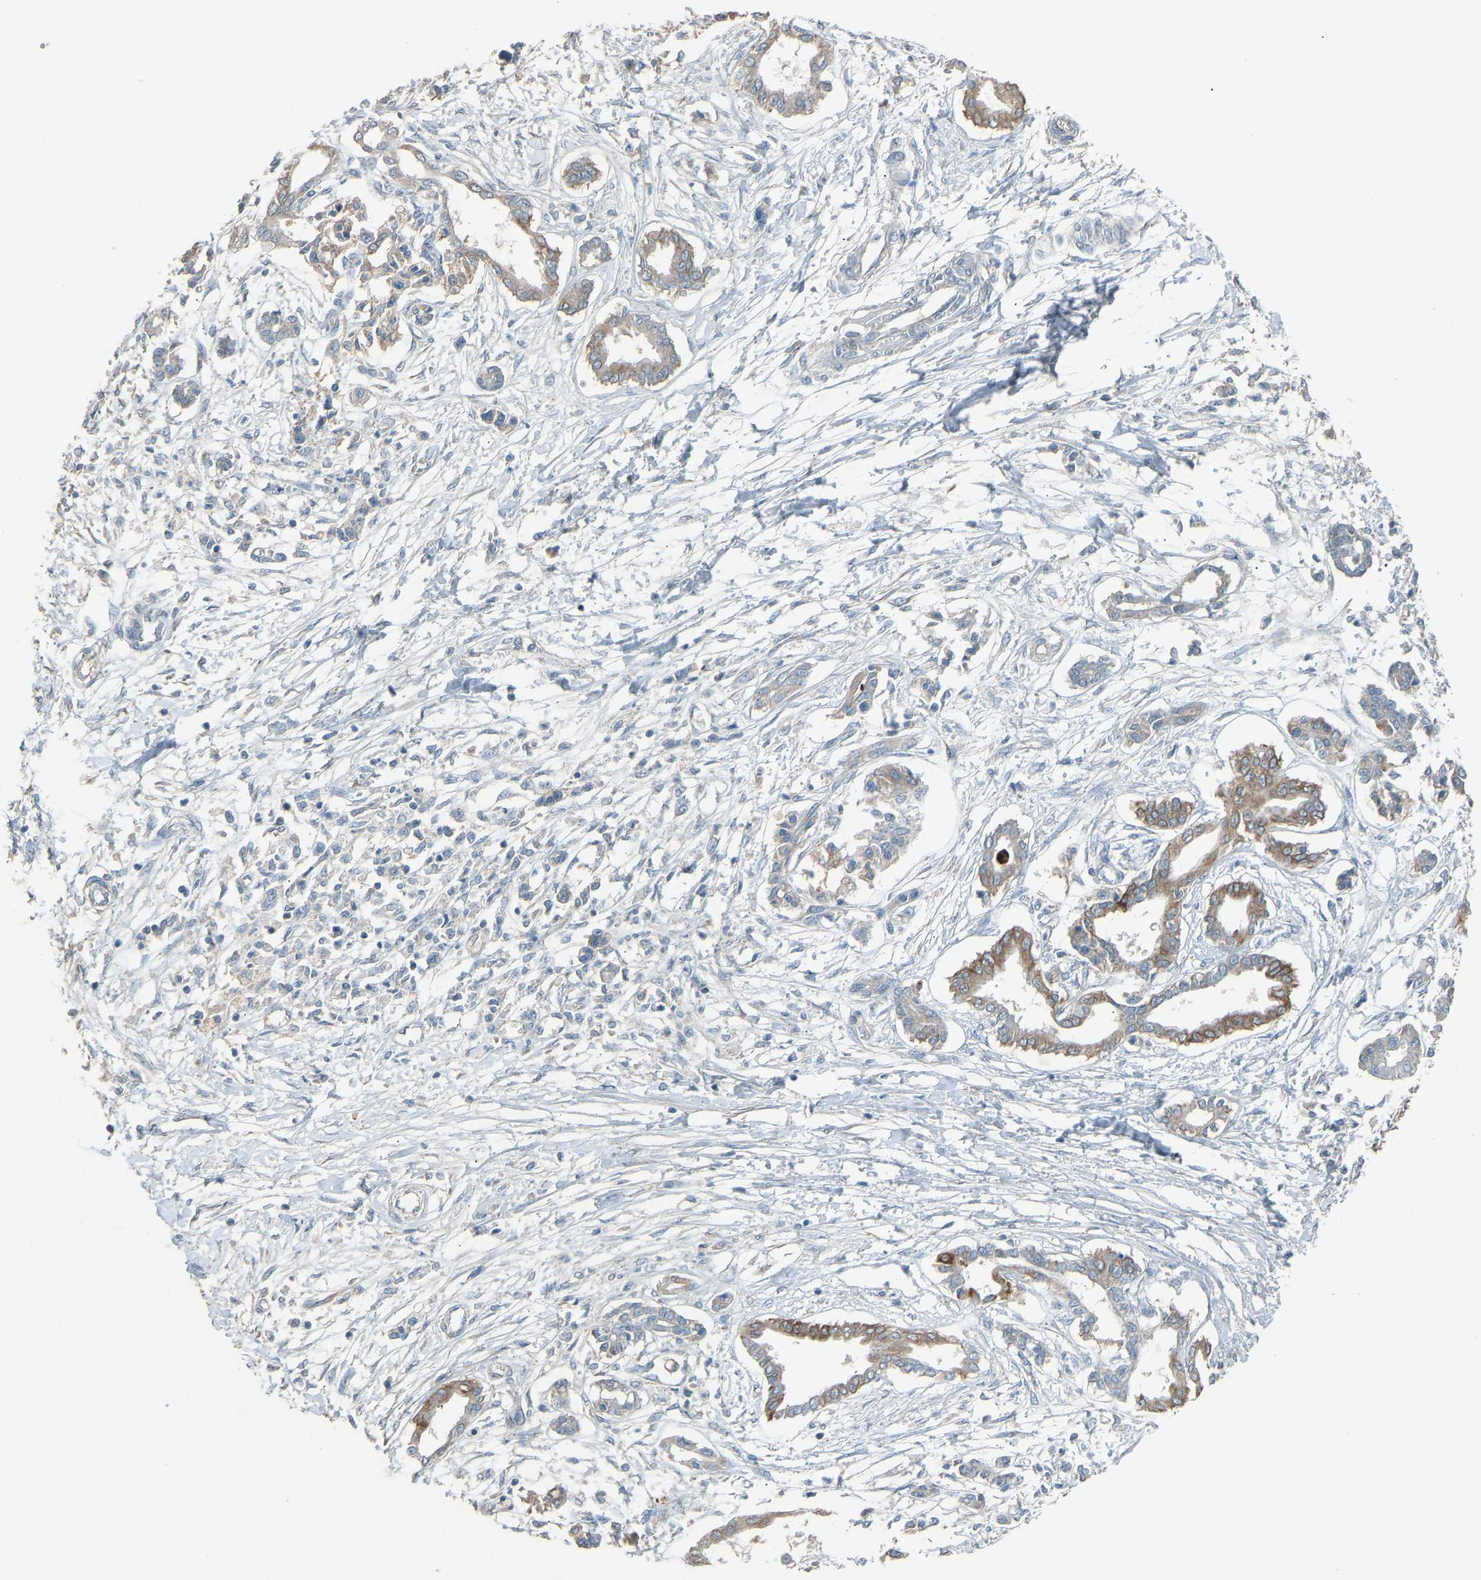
{"staining": {"intensity": "moderate", "quantity": ">75%", "location": "cytoplasmic/membranous"}, "tissue": "pancreatic cancer", "cell_type": "Tumor cells", "image_type": "cancer", "snomed": [{"axis": "morphology", "description": "Adenocarcinoma, NOS"}, {"axis": "topography", "description": "Pancreas"}], "caption": "Moderate cytoplasmic/membranous positivity is present in approximately >75% of tumor cells in pancreatic adenocarcinoma. (IHC, brightfield microscopy, high magnification).", "gene": "TGFBR3", "patient": {"sex": "male", "age": 56}}